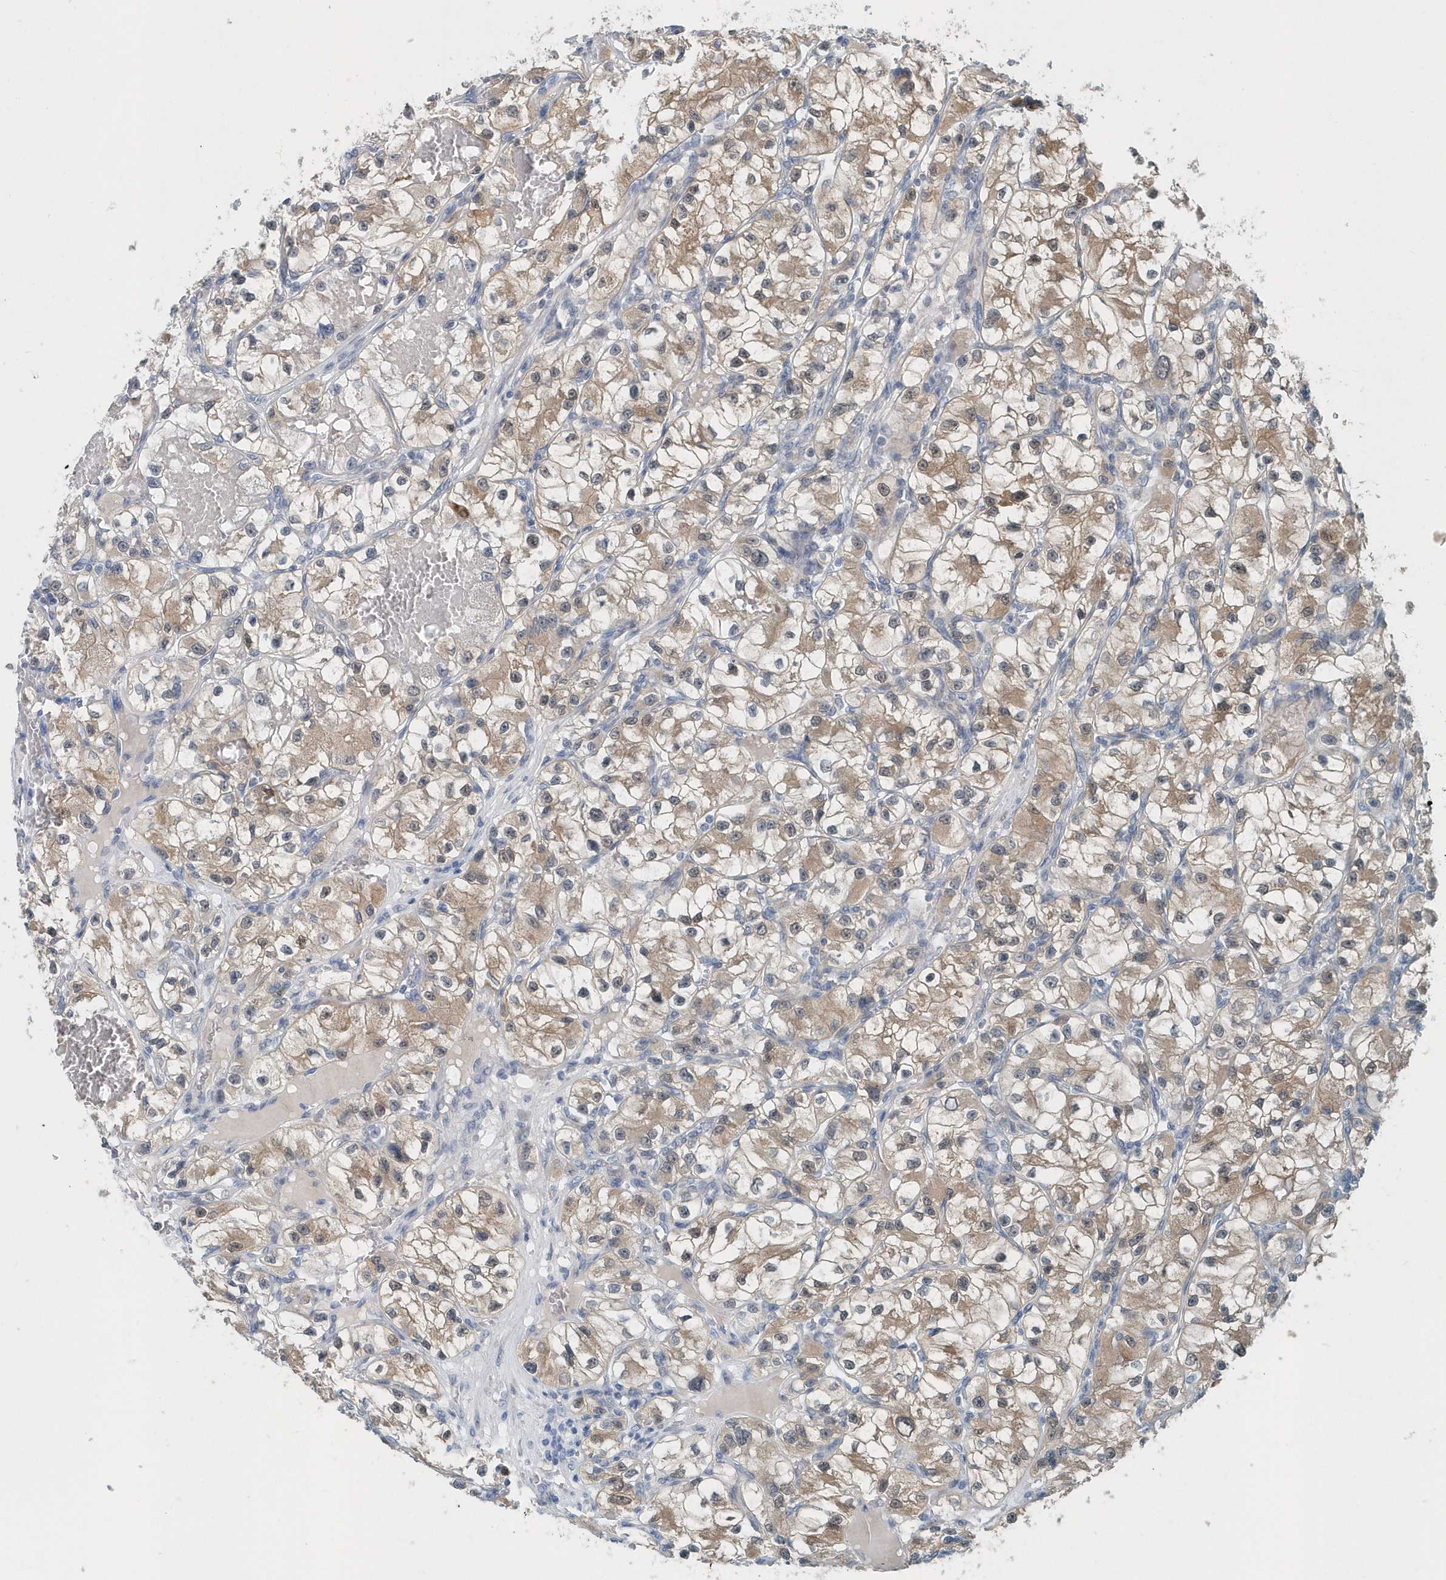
{"staining": {"intensity": "moderate", "quantity": ">75%", "location": "cytoplasmic/membranous"}, "tissue": "renal cancer", "cell_type": "Tumor cells", "image_type": "cancer", "snomed": [{"axis": "morphology", "description": "Adenocarcinoma, NOS"}, {"axis": "topography", "description": "Kidney"}], "caption": "This is a histology image of IHC staining of renal cancer, which shows moderate positivity in the cytoplasmic/membranous of tumor cells.", "gene": "PFN2", "patient": {"sex": "female", "age": 57}}